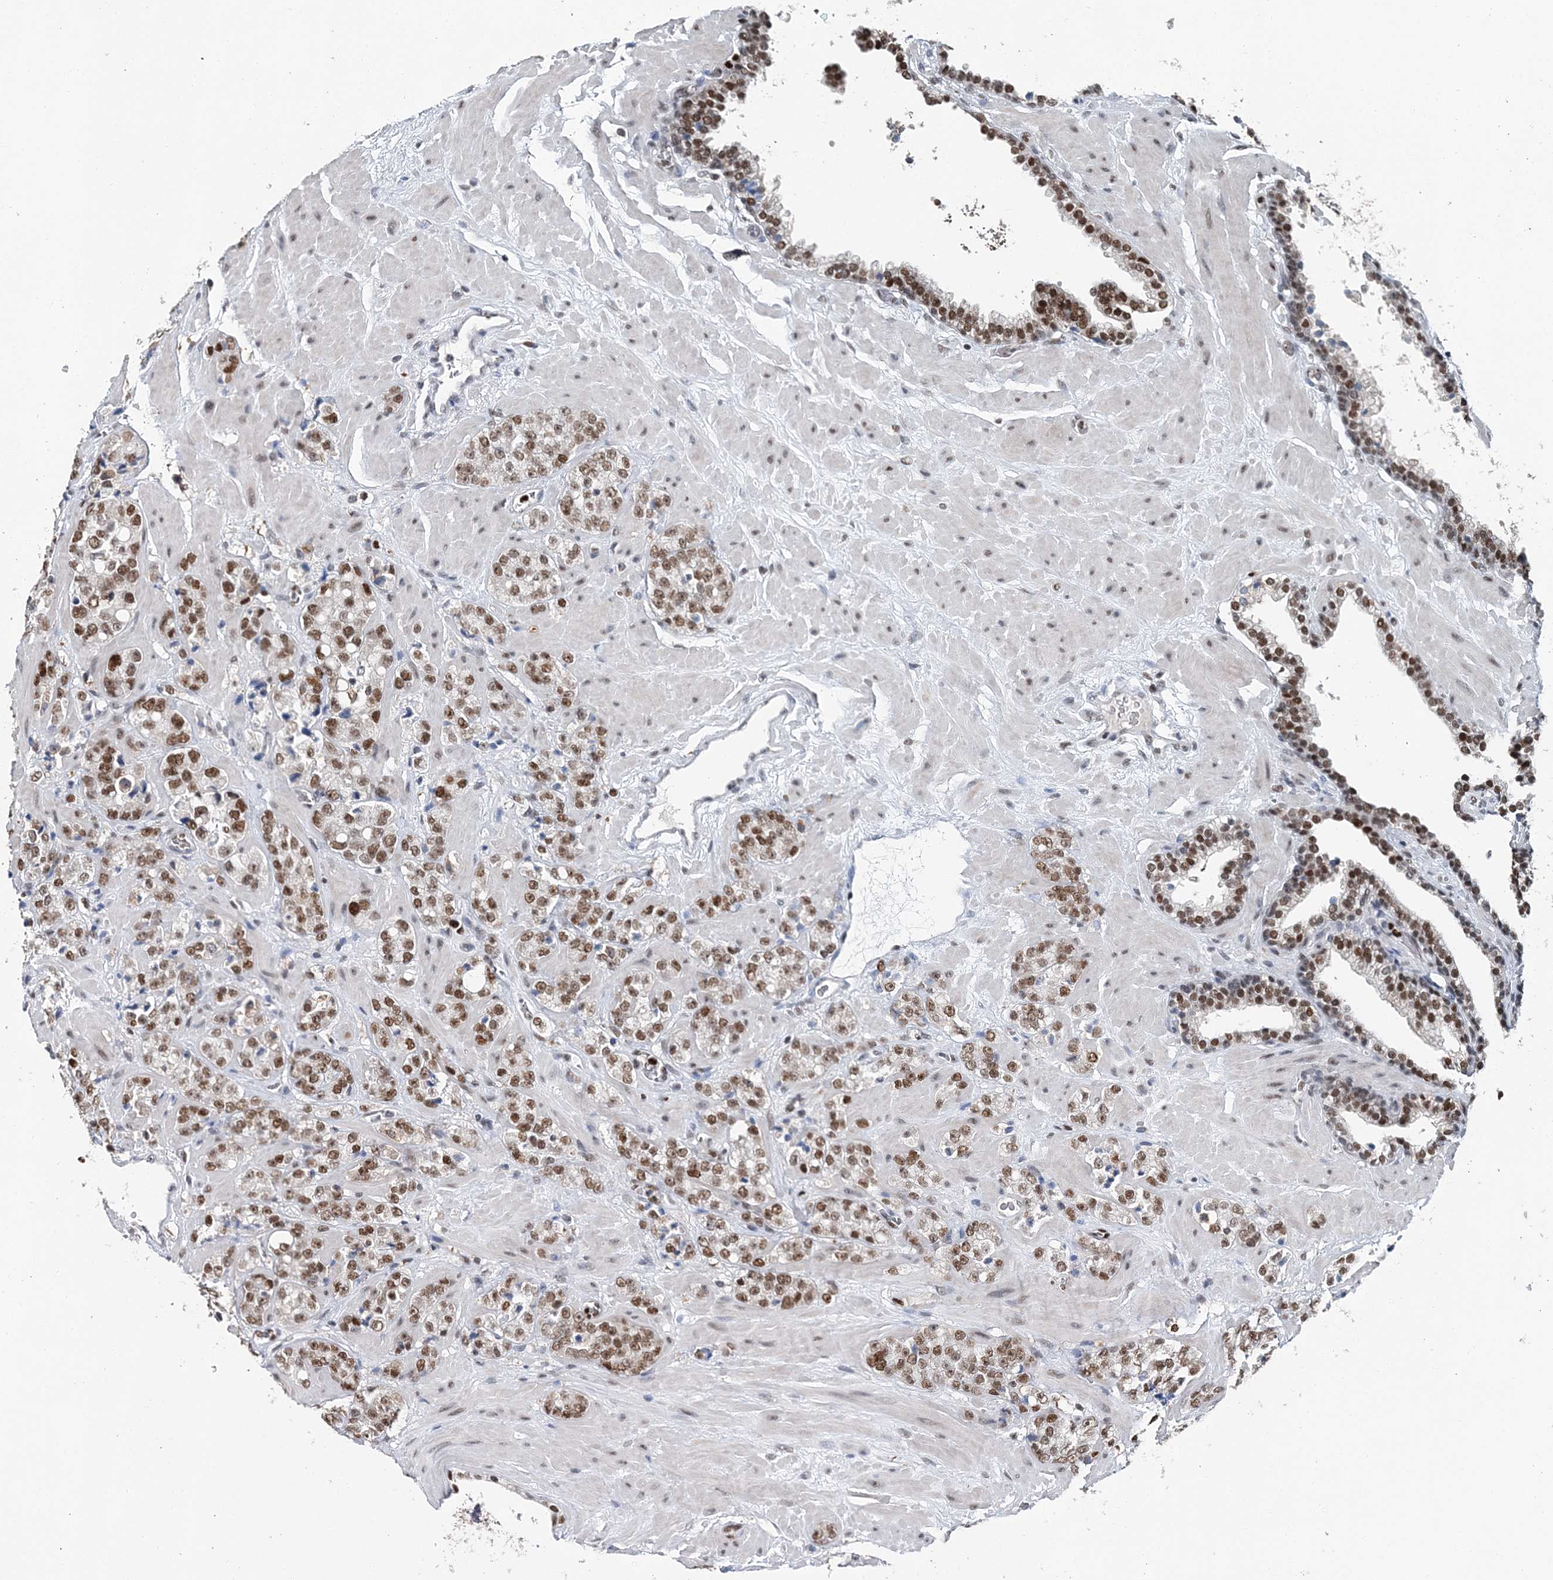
{"staining": {"intensity": "moderate", "quantity": ">75%", "location": "nuclear"}, "tissue": "prostate cancer", "cell_type": "Tumor cells", "image_type": "cancer", "snomed": [{"axis": "morphology", "description": "Adenocarcinoma, High grade"}, {"axis": "topography", "description": "Prostate"}], "caption": "This is a photomicrograph of immunohistochemistry (IHC) staining of prostate cancer (adenocarcinoma (high-grade)), which shows moderate expression in the nuclear of tumor cells.", "gene": "HAT1", "patient": {"sex": "male", "age": 64}}